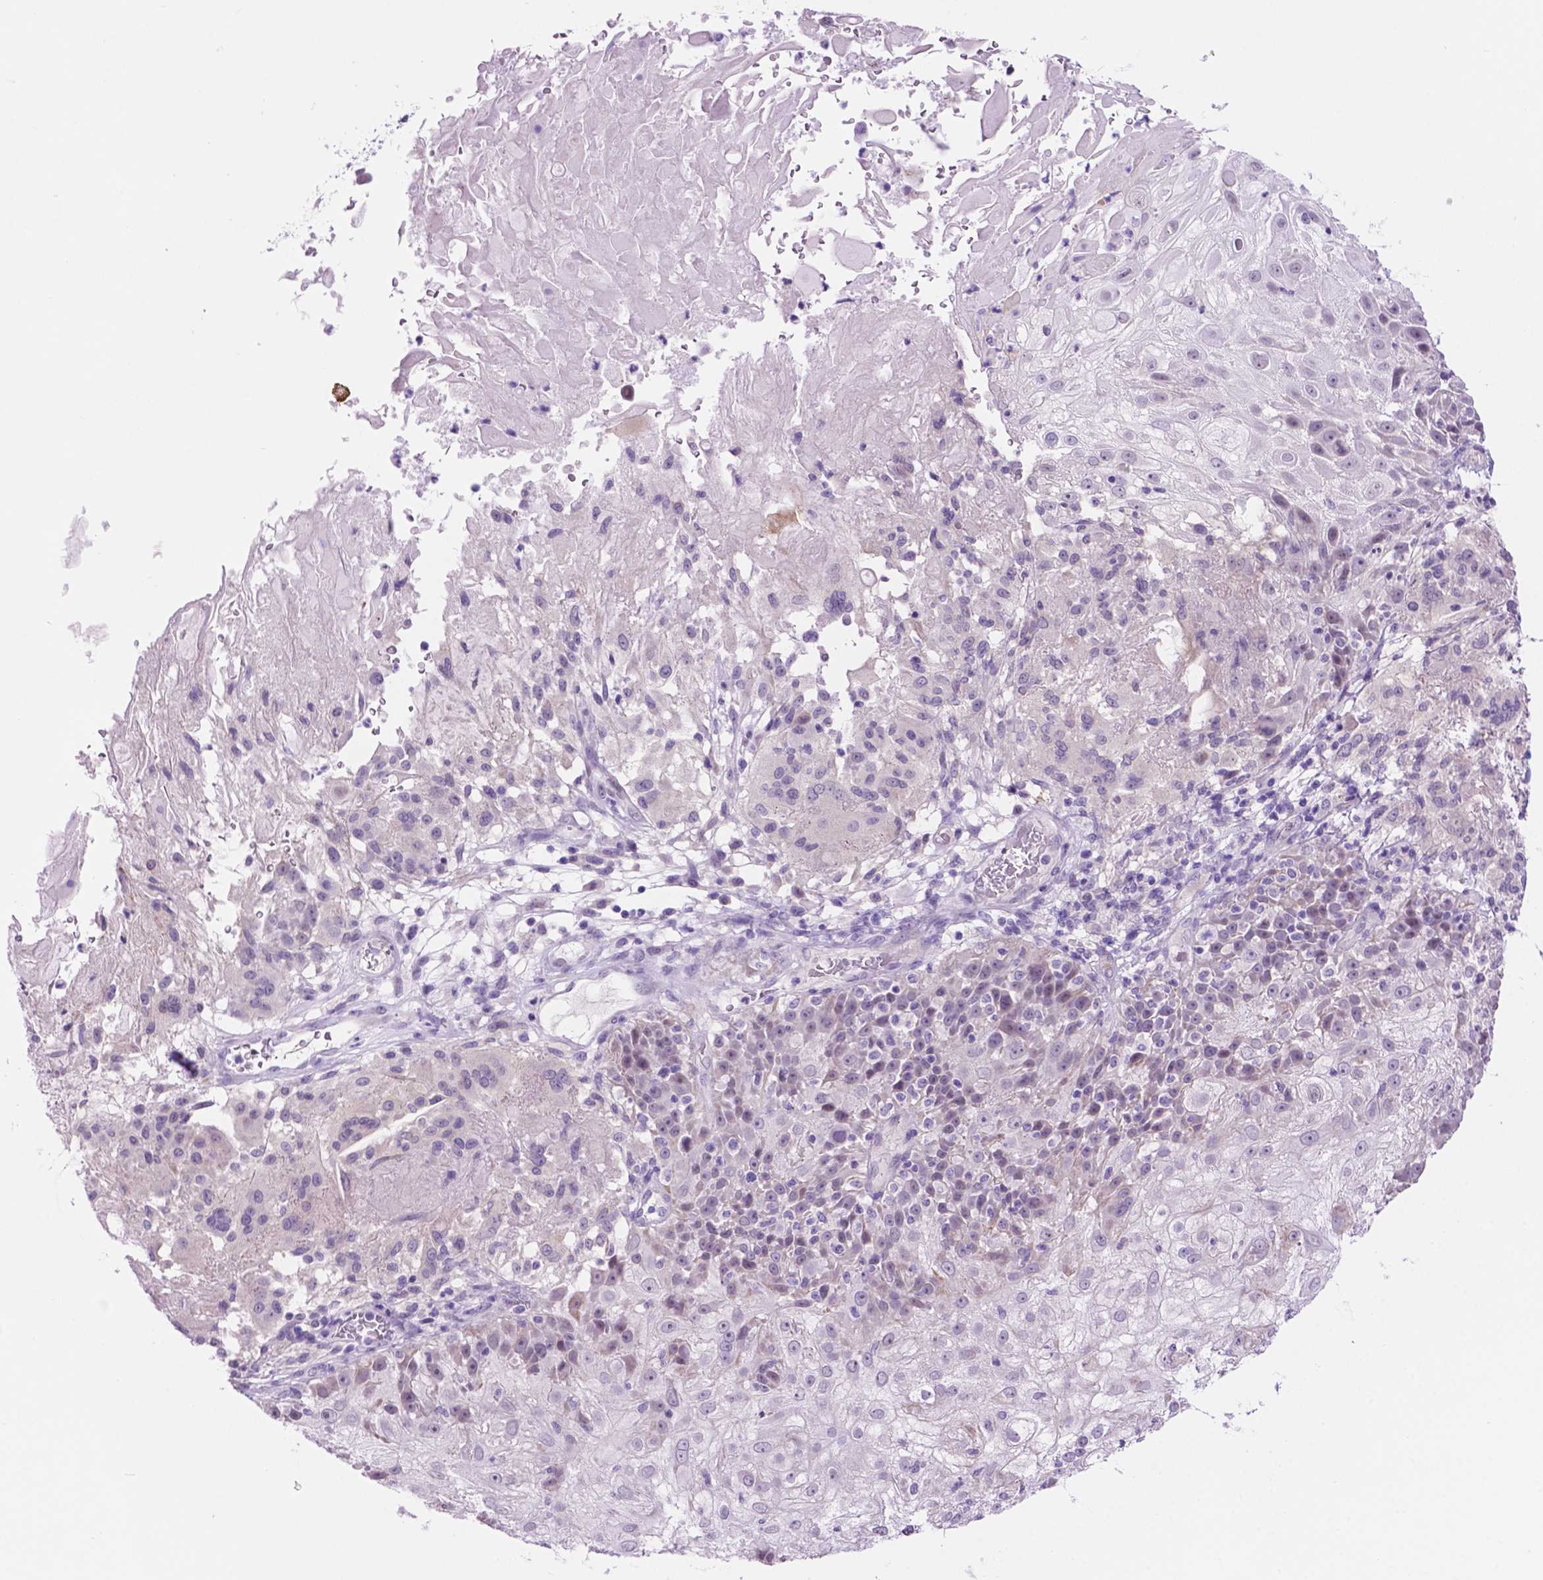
{"staining": {"intensity": "negative", "quantity": "none", "location": "none"}, "tissue": "skin cancer", "cell_type": "Tumor cells", "image_type": "cancer", "snomed": [{"axis": "morphology", "description": "Normal tissue, NOS"}, {"axis": "morphology", "description": "Squamous cell carcinoma, NOS"}, {"axis": "topography", "description": "Skin"}], "caption": "Protein analysis of squamous cell carcinoma (skin) shows no significant staining in tumor cells.", "gene": "ACY3", "patient": {"sex": "female", "age": 83}}